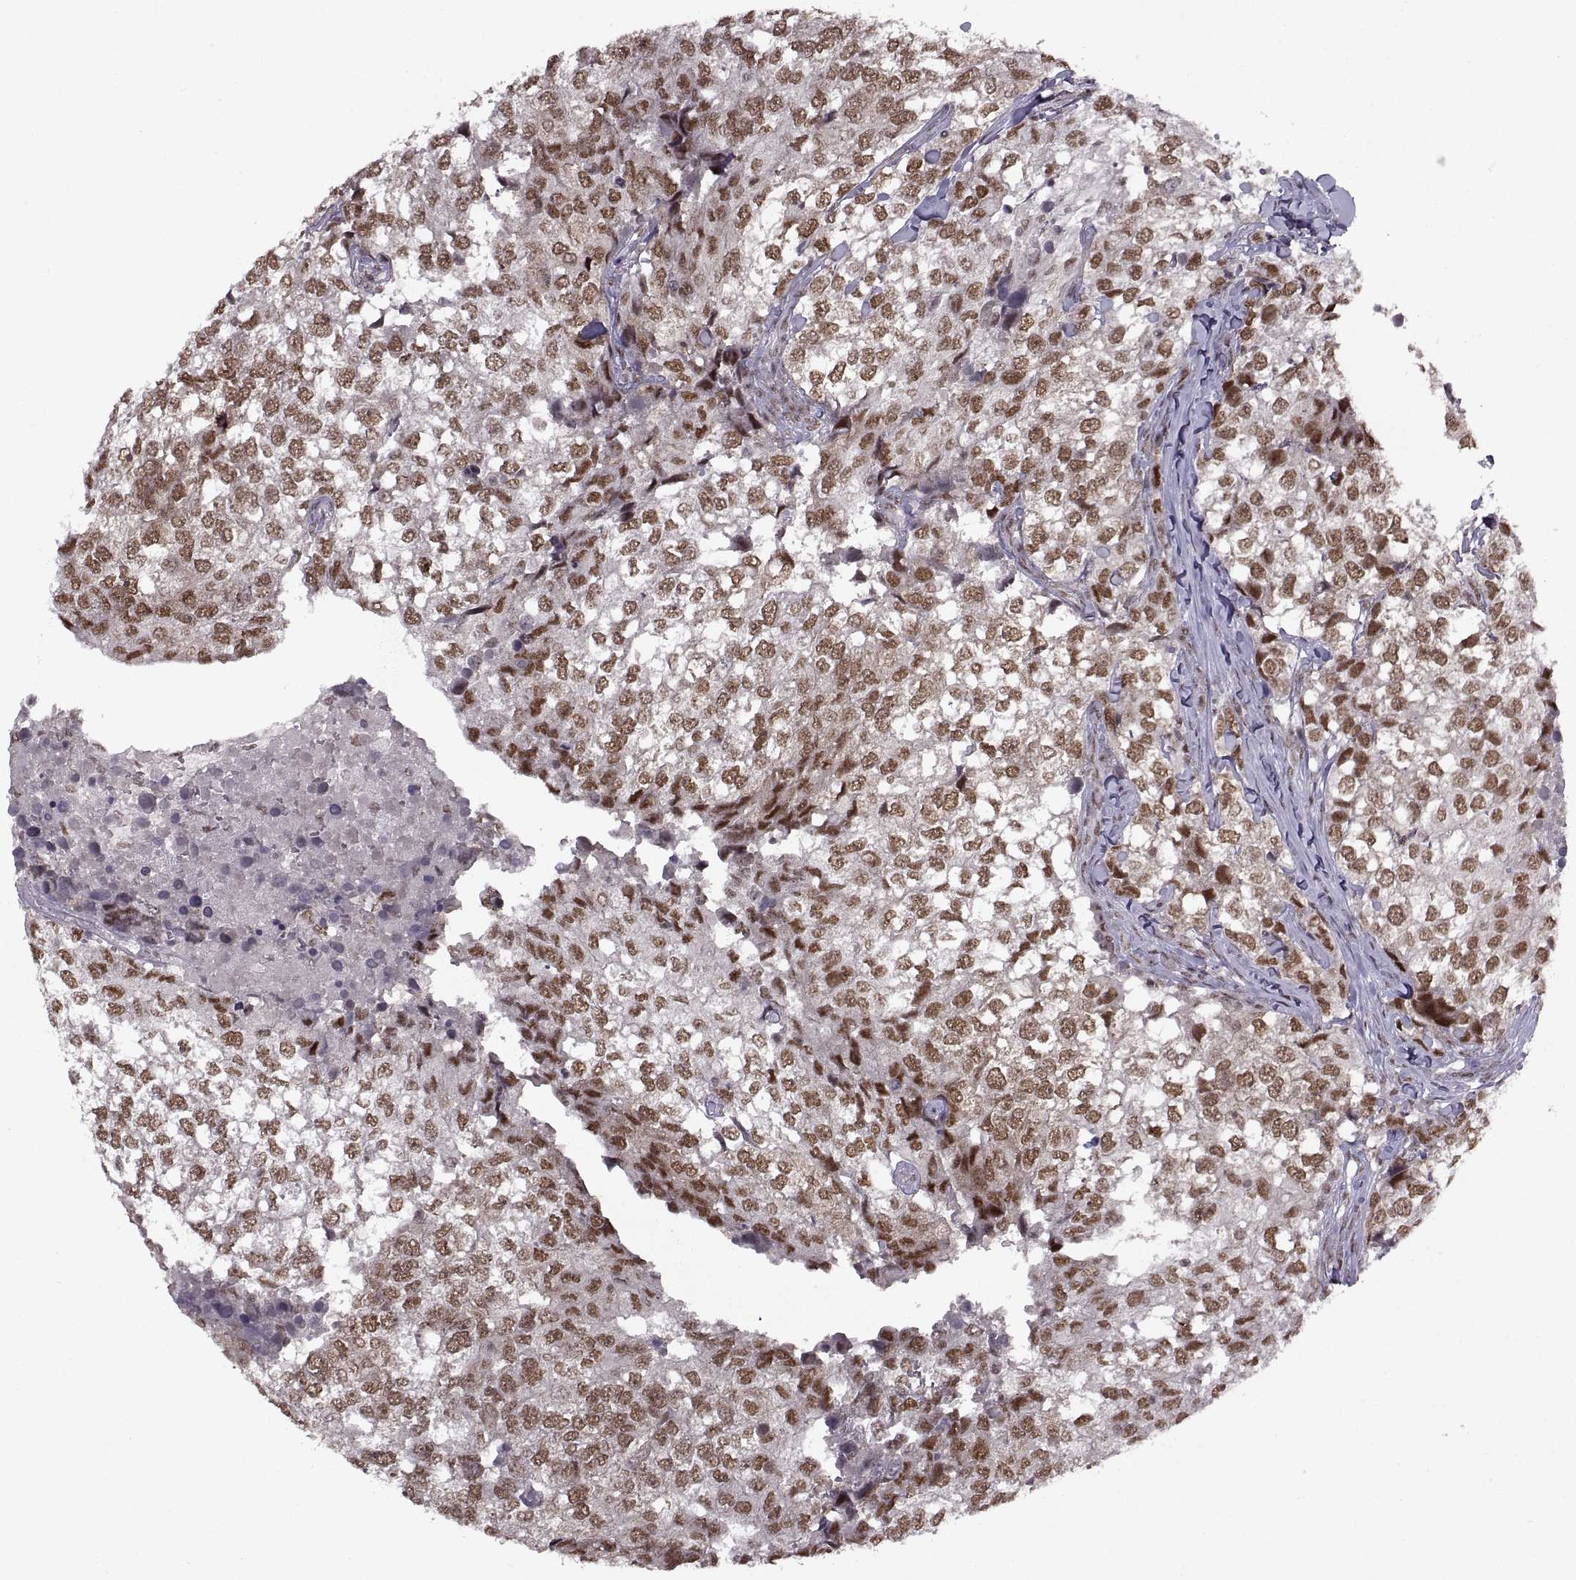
{"staining": {"intensity": "strong", "quantity": ">75%", "location": "nuclear"}, "tissue": "breast cancer", "cell_type": "Tumor cells", "image_type": "cancer", "snomed": [{"axis": "morphology", "description": "Duct carcinoma"}, {"axis": "topography", "description": "Breast"}], "caption": "IHC of invasive ductal carcinoma (breast) shows high levels of strong nuclear positivity in approximately >75% of tumor cells.", "gene": "MT1E", "patient": {"sex": "female", "age": 30}}